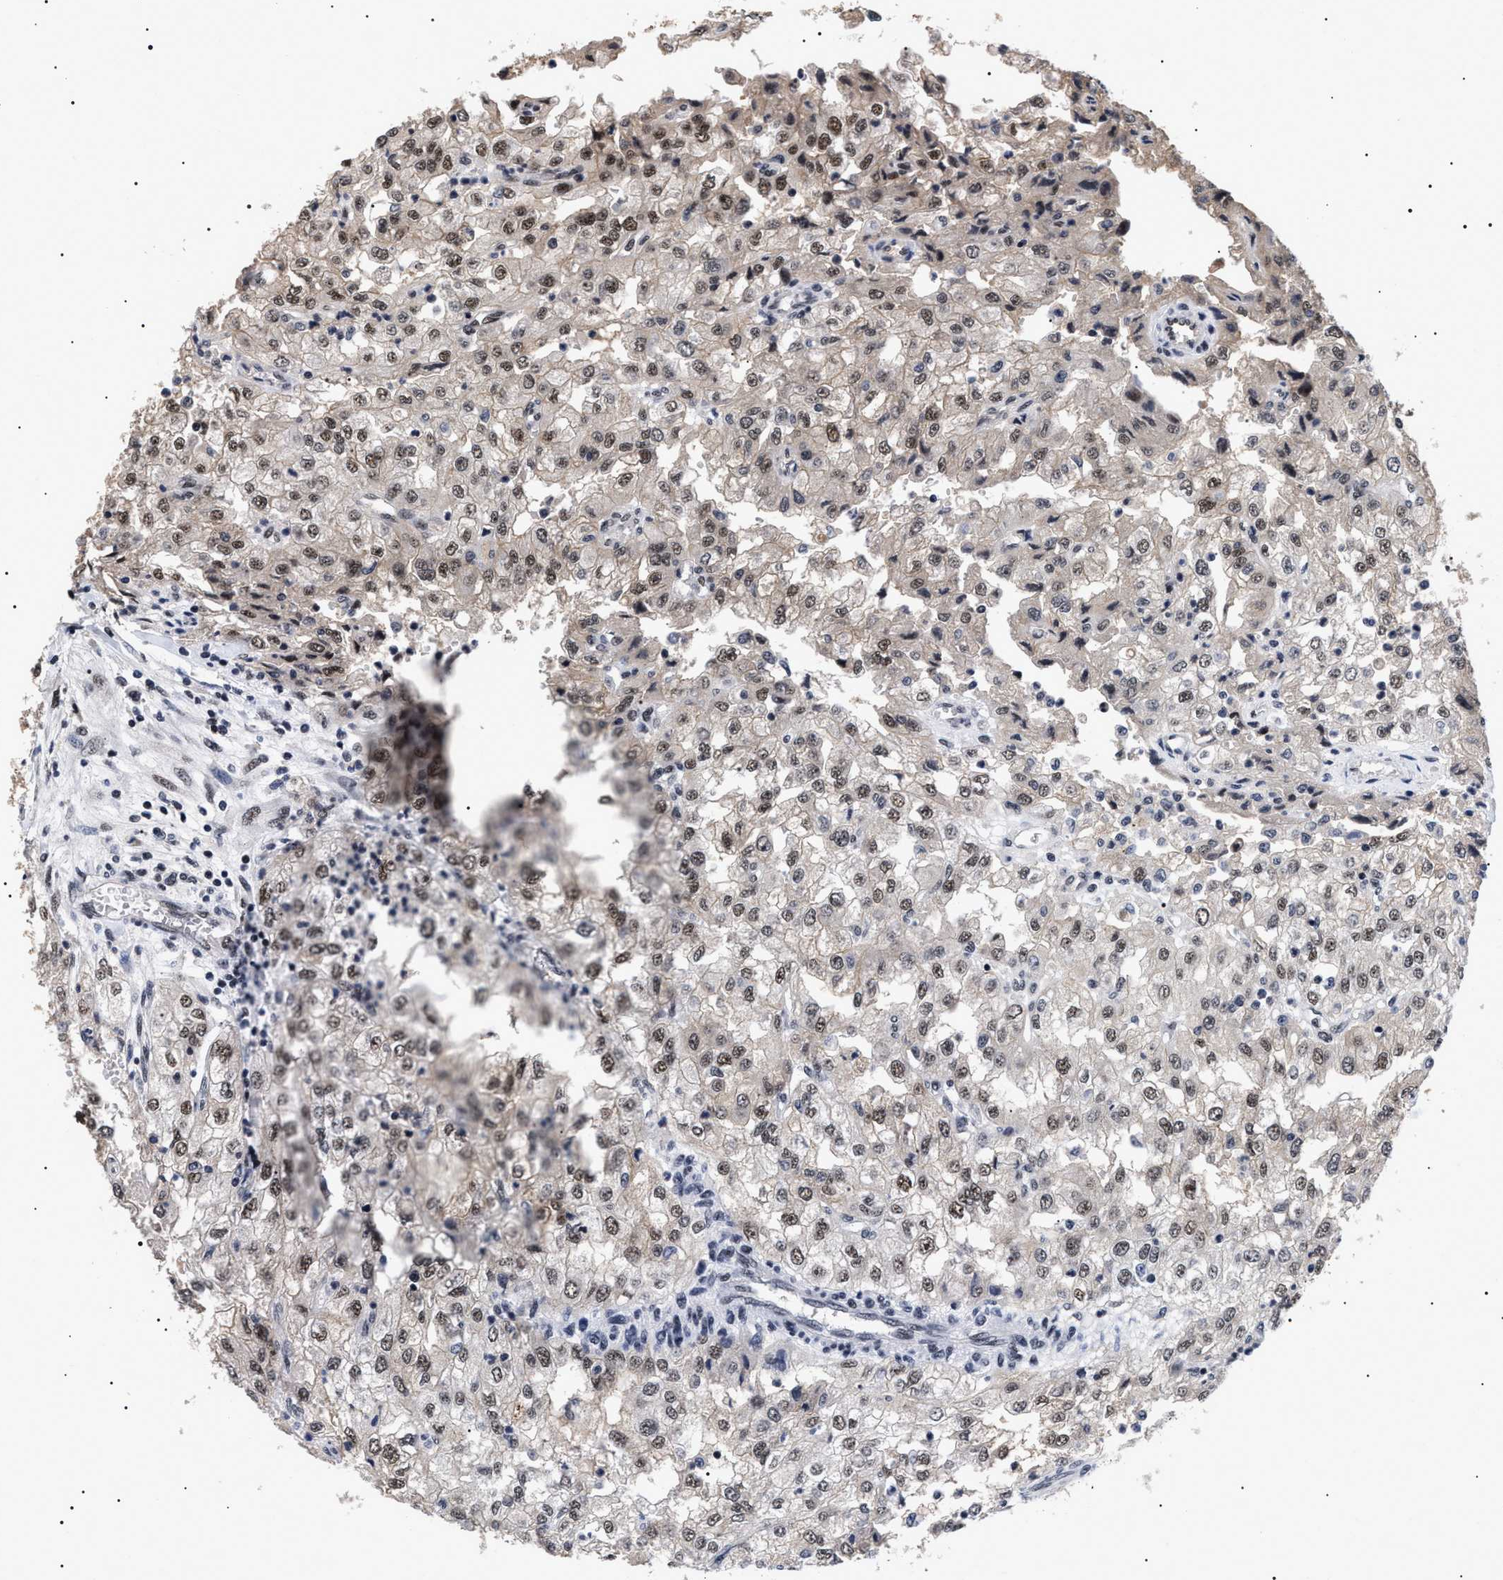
{"staining": {"intensity": "moderate", "quantity": ">75%", "location": "nuclear"}, "tissue": "renal cancer", "cell_type": "Tumor cells", "image_type": "cancer", "snomed": [{"axis": "morphology", "description": "Adenocarcinoma, NOS"}, {"axis": "topography", "description": "Kidney"}], "caption": "The immunohistochemical stain shows moderate nuclear positivity in tumor cells of adenocarcinoma (renal) tissue.", "gene": "CAAP1", "patient": {"sex": "female", "age": 54}}